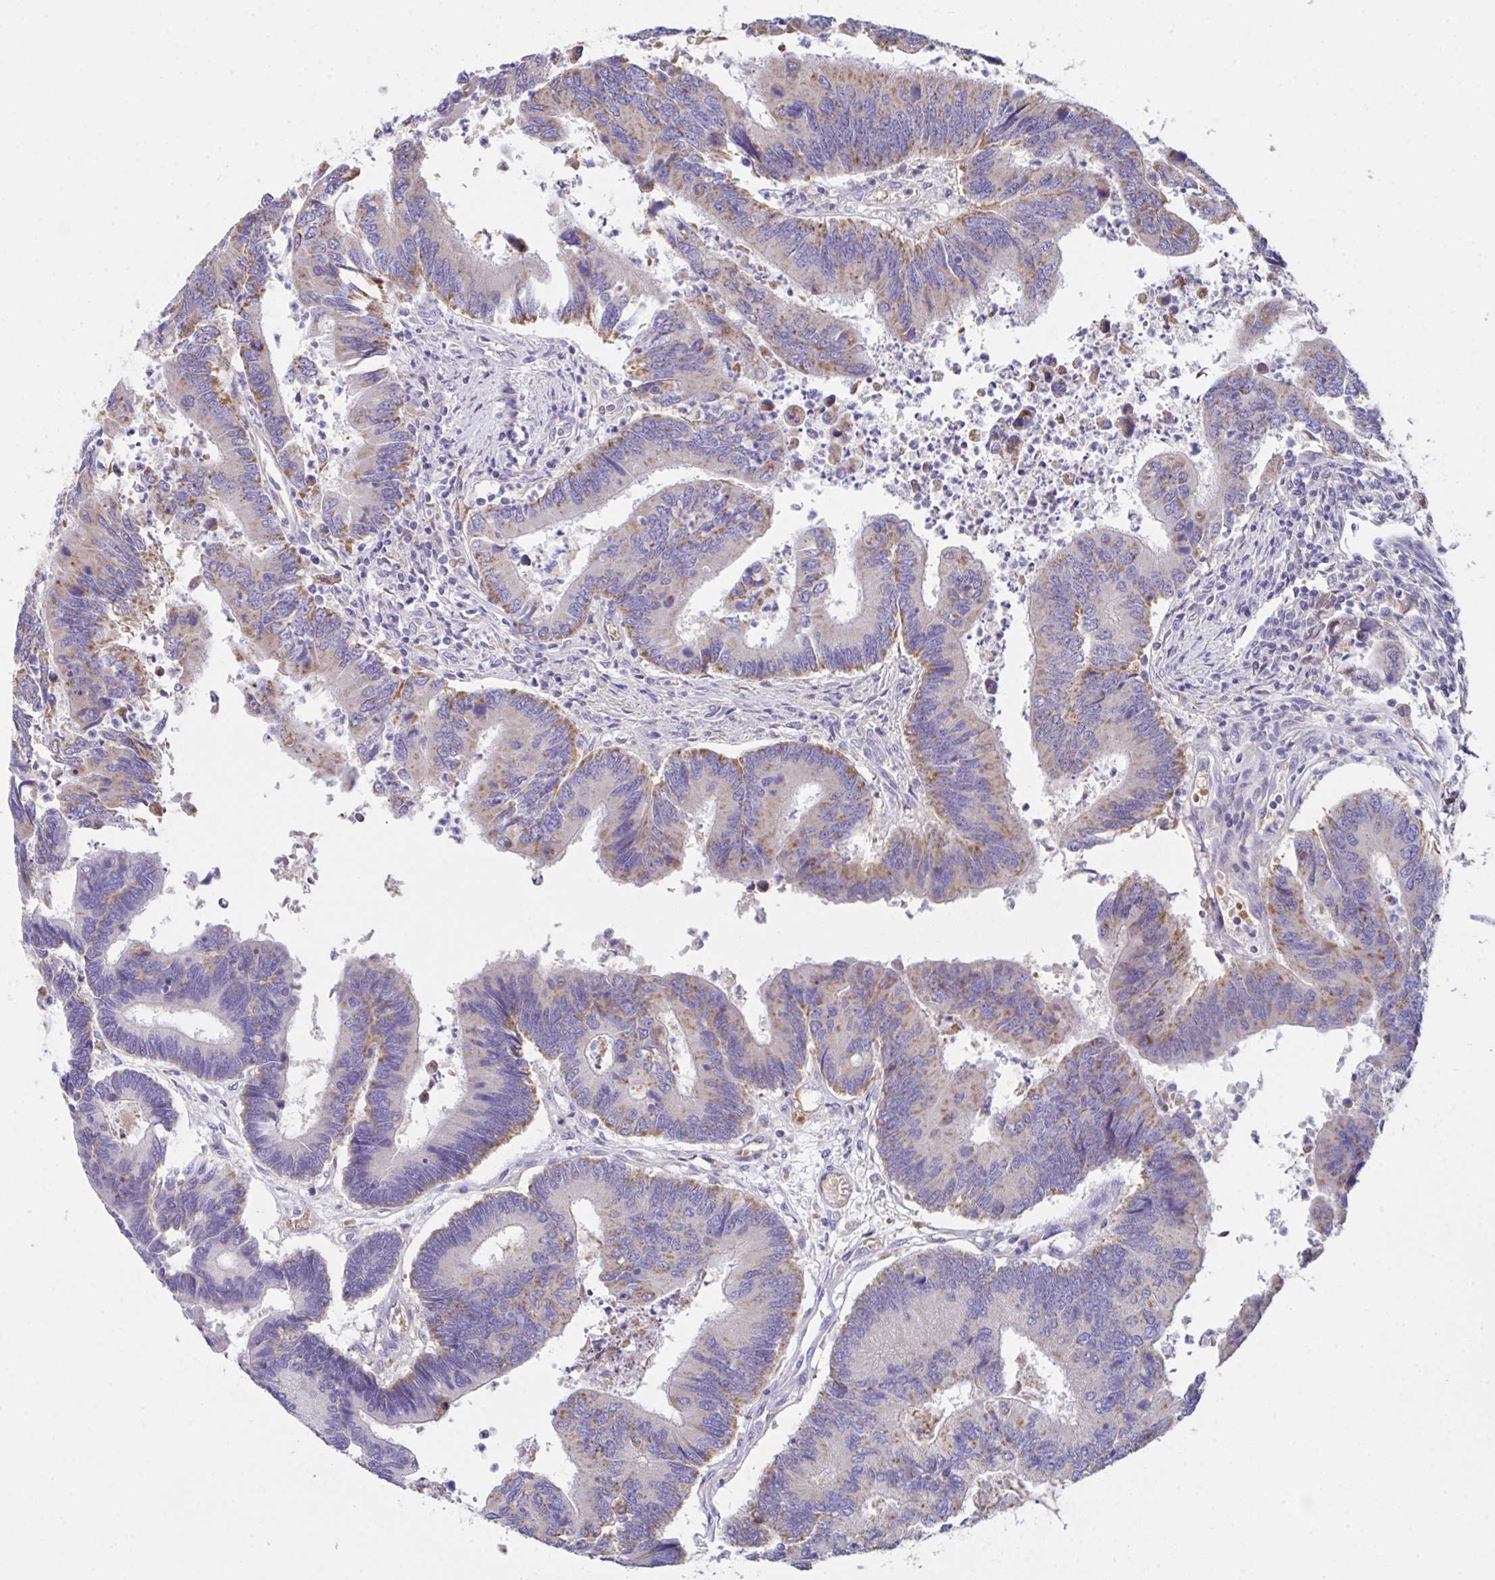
{"staining": {"intensity": "moderate", "quantity": "25%-75%", "location": "cytoplasmic/membranous"}, "tissue": "colorectal cancer", "cell_type": "Tumor cells", "image_type": "cancer", "snomed": [{"axis": "morphology", "description": "Adenocarcinoma, NOS"}, {"axis": "topography", "description": "Colon"}], "caption": "A brown stain labels moderate cytoplasmic/membranous expression of a protein in human colorectal cancer (adenocarcinoma) tumor cells.", "gene": "TFAP2C", "patient": {"sex": "female", "age": 67}}